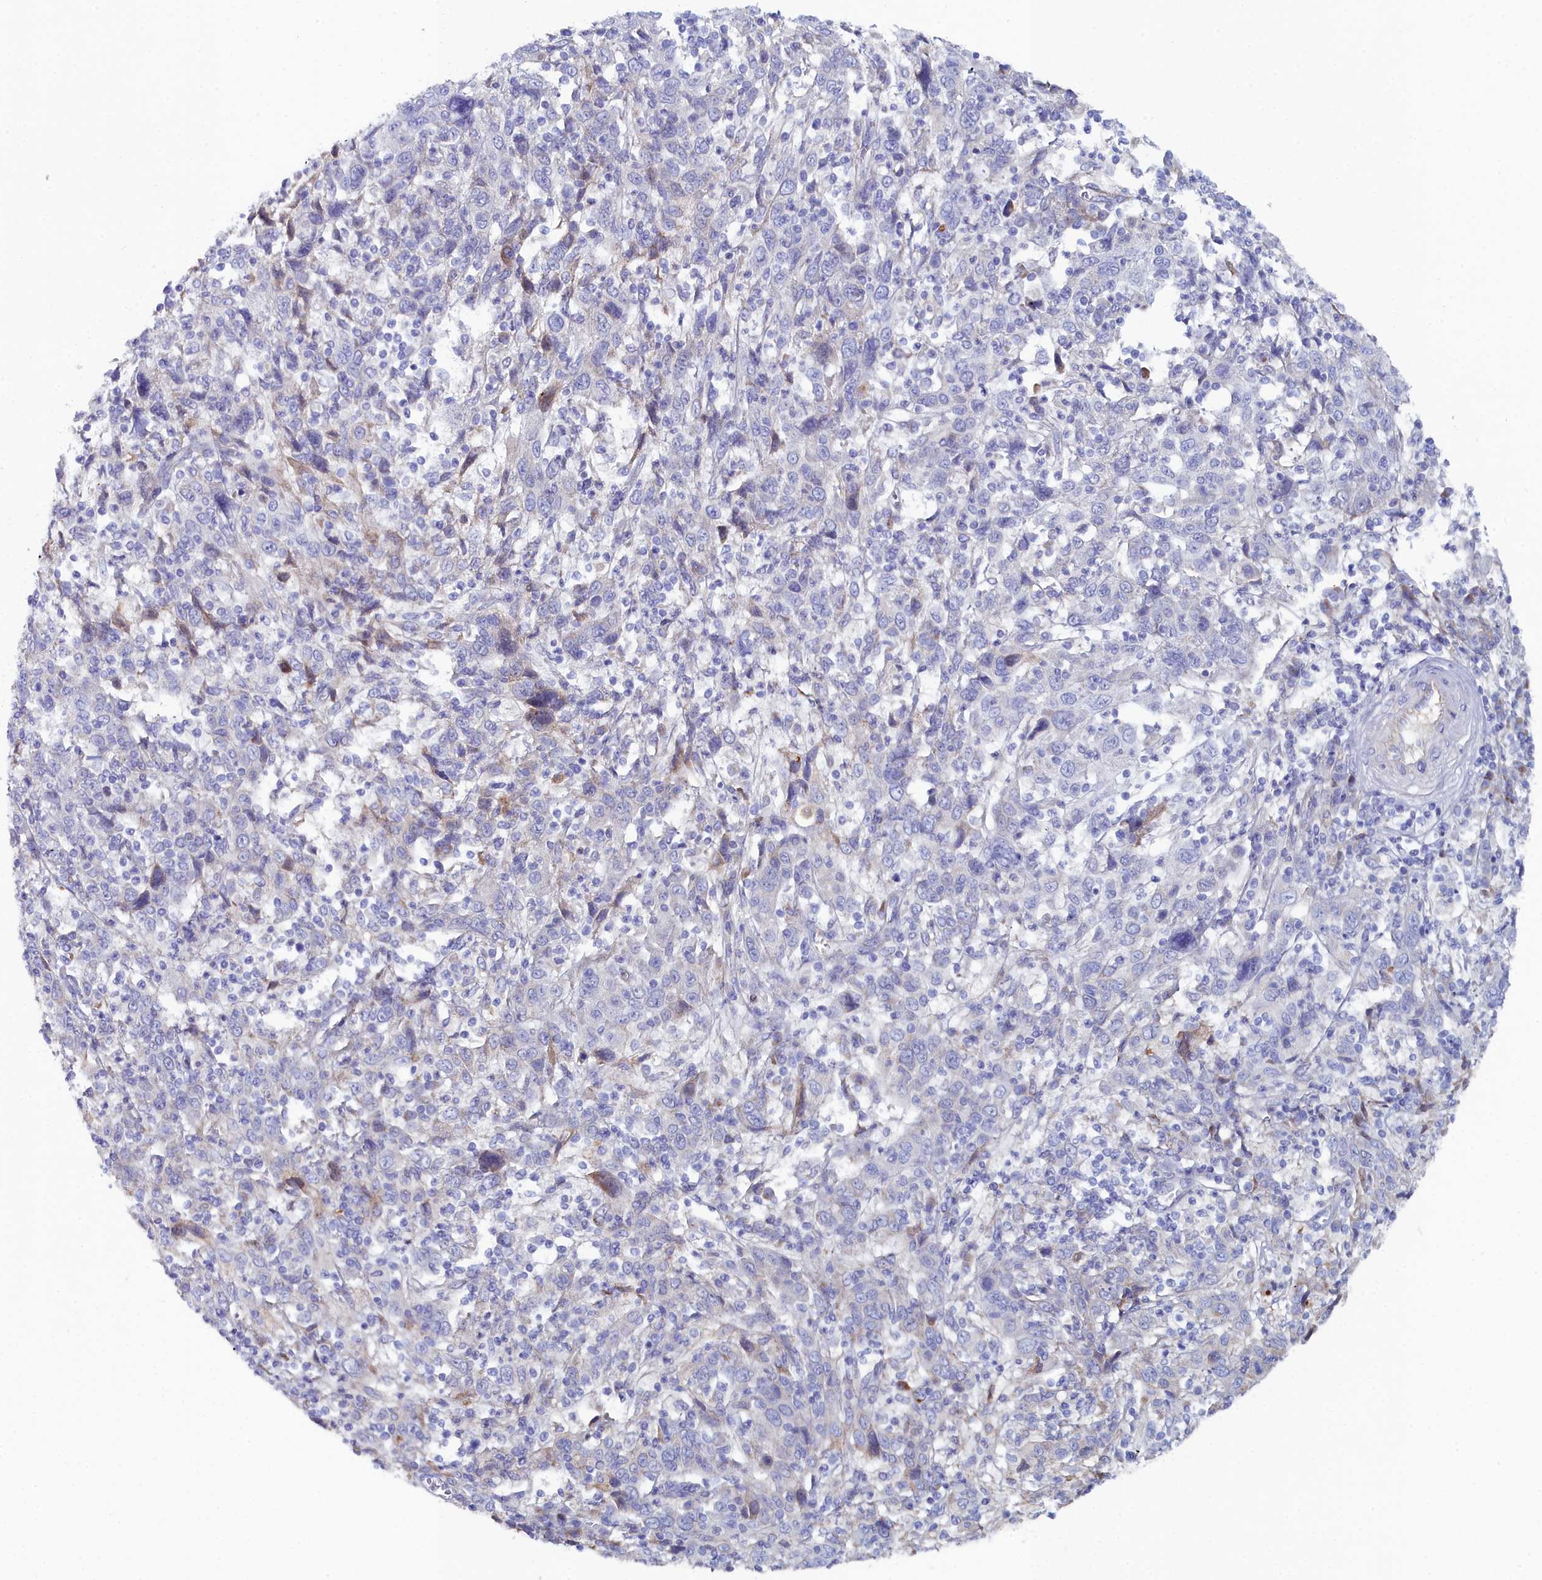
{"staining": {"intensity": "negative", "quantity": "none", "location": "none"}, "tissue": "cervical cancer", "cell_type": "Tumor cells", "image_type": "cancer", "snomed": [{"axis": "morphology", "description": "Squamous cell carcinoma, NOS"}, {"axis": "topography", "description": "Cervix"}], "caption": "This is an IHC micrograph of cervical cancer. There is no staining in tumor cells.", "gene": "SLC49A3", "patient": {"sex": "female", "age": 46}}